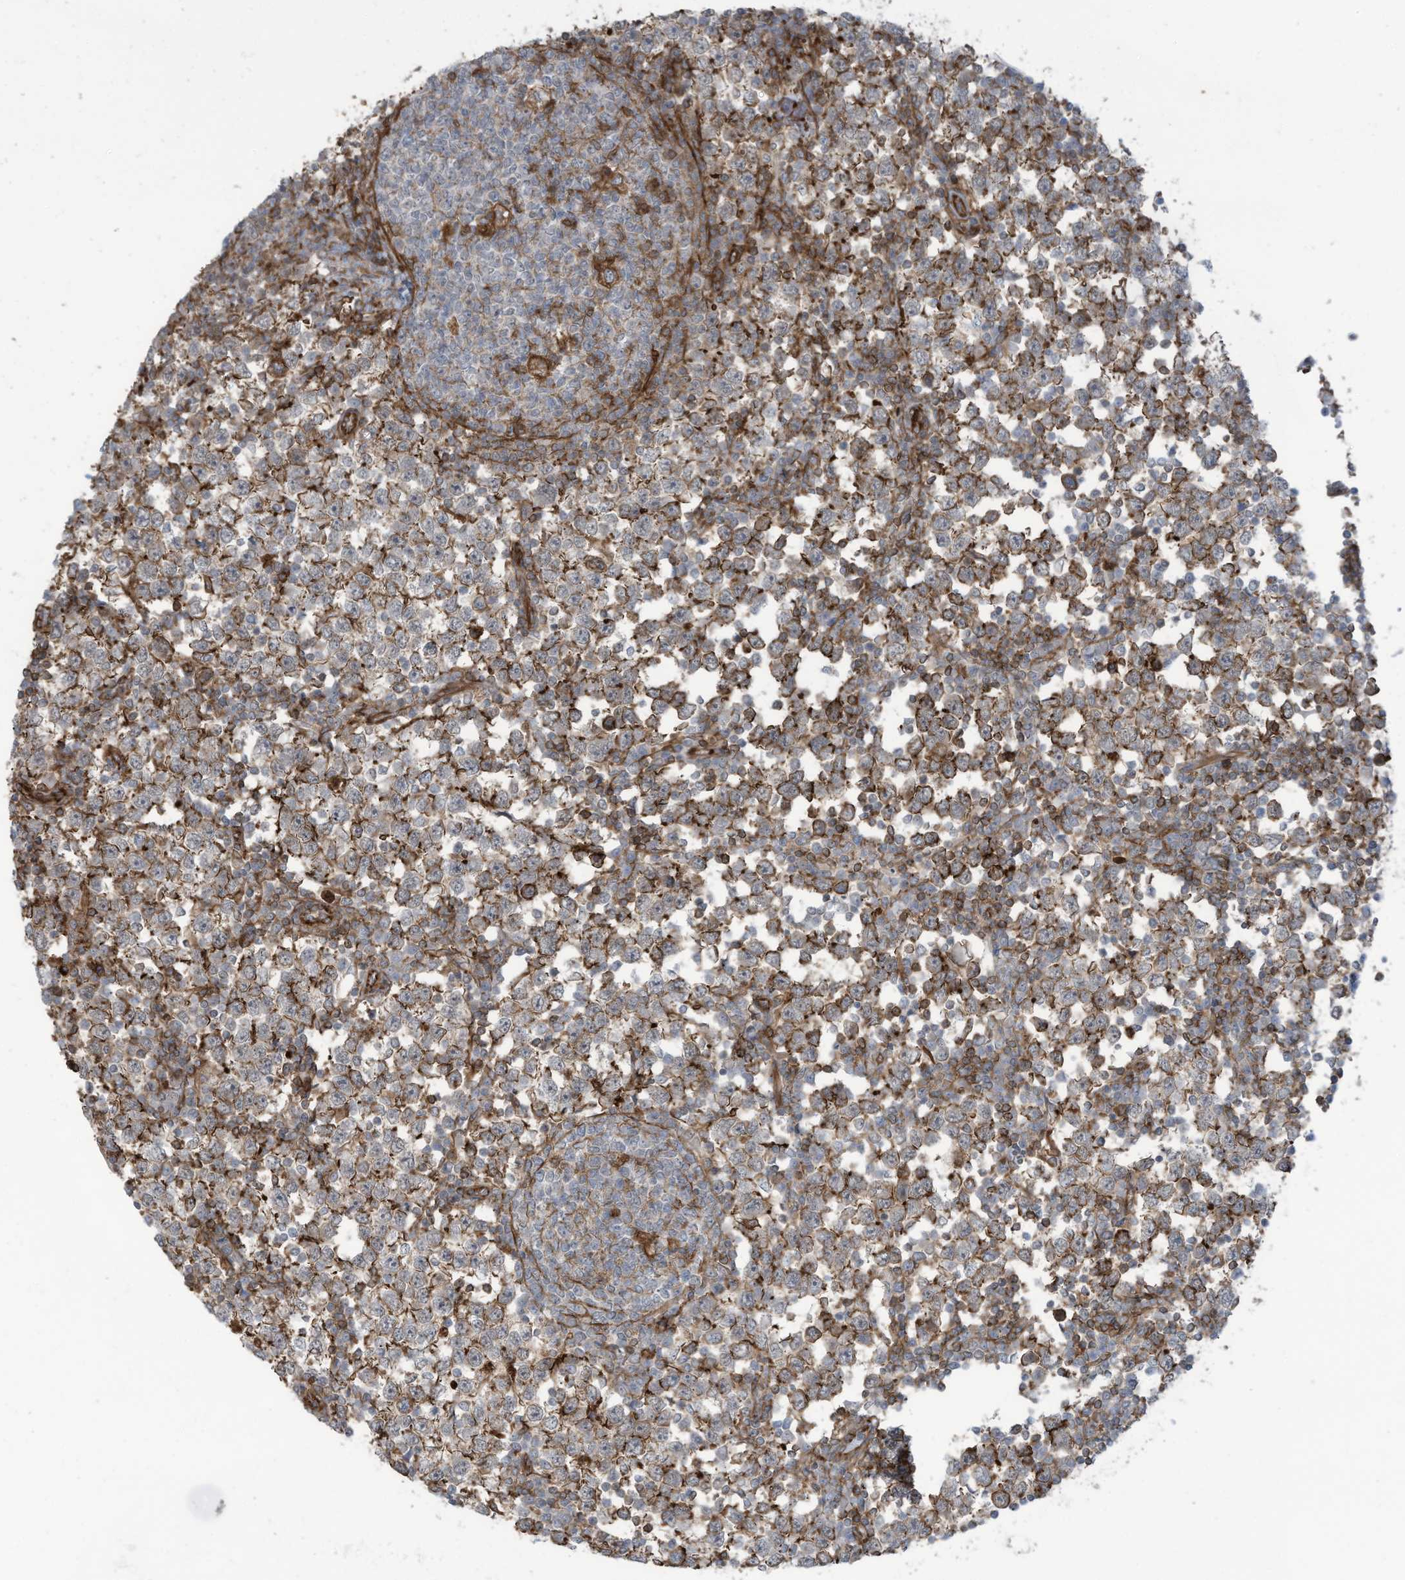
{"staining": {"intensity": "moderate", "quantity": "25%-75%", "location": "cytoplasmic/membranous"}, "tissue": "testis cancer", "cell_type": "Tumor cells", "image_type": "cancer", "snomed": [{"axis": "morphology", "description": "Seminoma, NOS"}, {"axis": "topography", "description": "Testis"}], "caption": "DAB immunohistochemical staining of testis cancer (seminoma) demonstrates moderate cytoplasmic/membranous protein positivity in approximately 25%-75% of tumor cells.", "gene": "SLC9A2", "patient": {"sex": "male", "age": 65}}